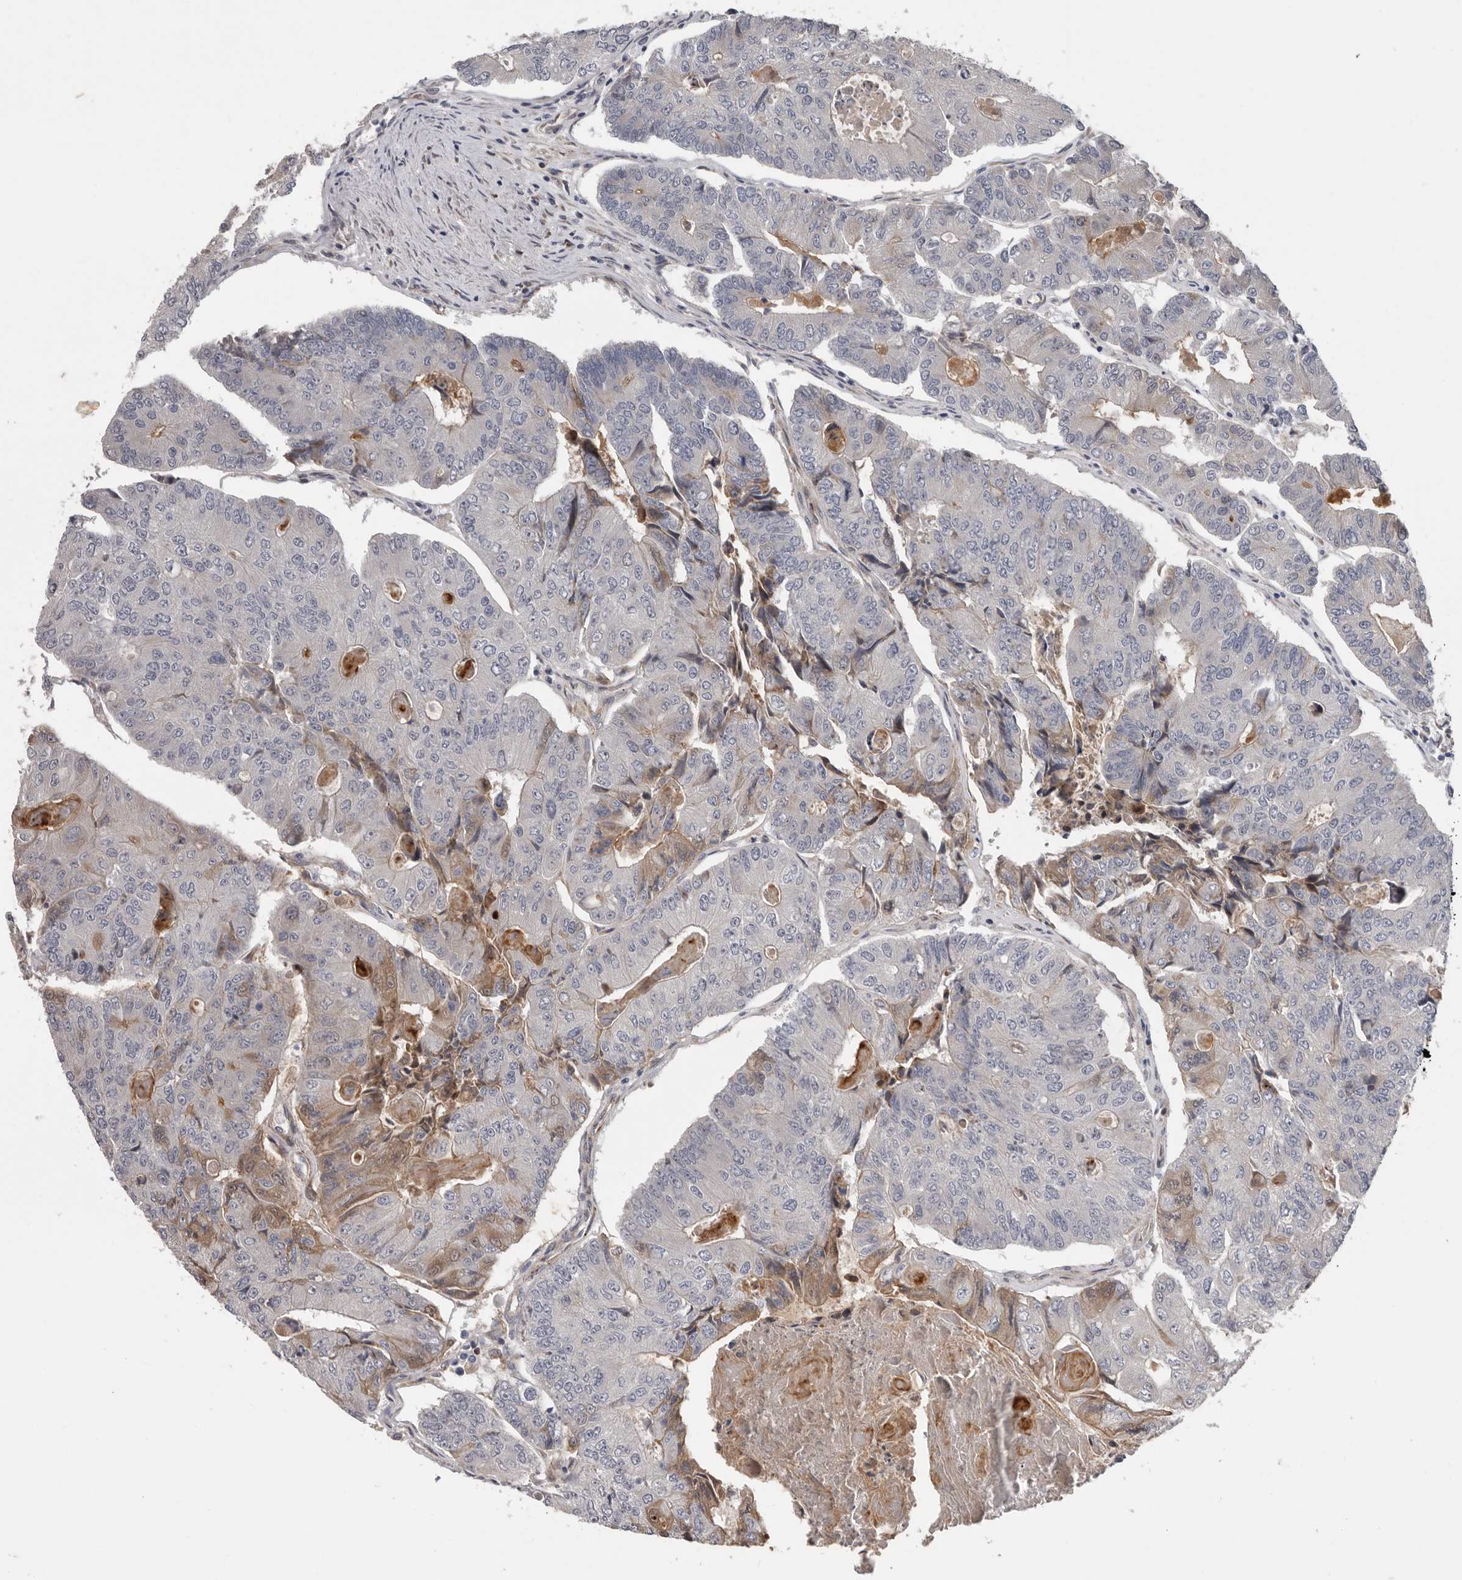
{"staining": {"intensity": "moderate", "quantity": "<25%", "location": "cytoplasmic/membranous"}, "tissue": "colorectal cancer", "cell_type": "Tumor cells", "image_type": "cancer", "snomed": [{"axis": "morphology", "description": "Adenocarcinoma, NOS"}, {"axis": "topography", "description": "Colon"}], "caption": "A brown stain labels moderate cytoplasmic/membranous expression of a protein in human colorectal adenocarcinoma tumor cells. Nuclei are stained in blue.", "gene": "ATXN3L", "patient": {"sex": "female", "age": 67}}